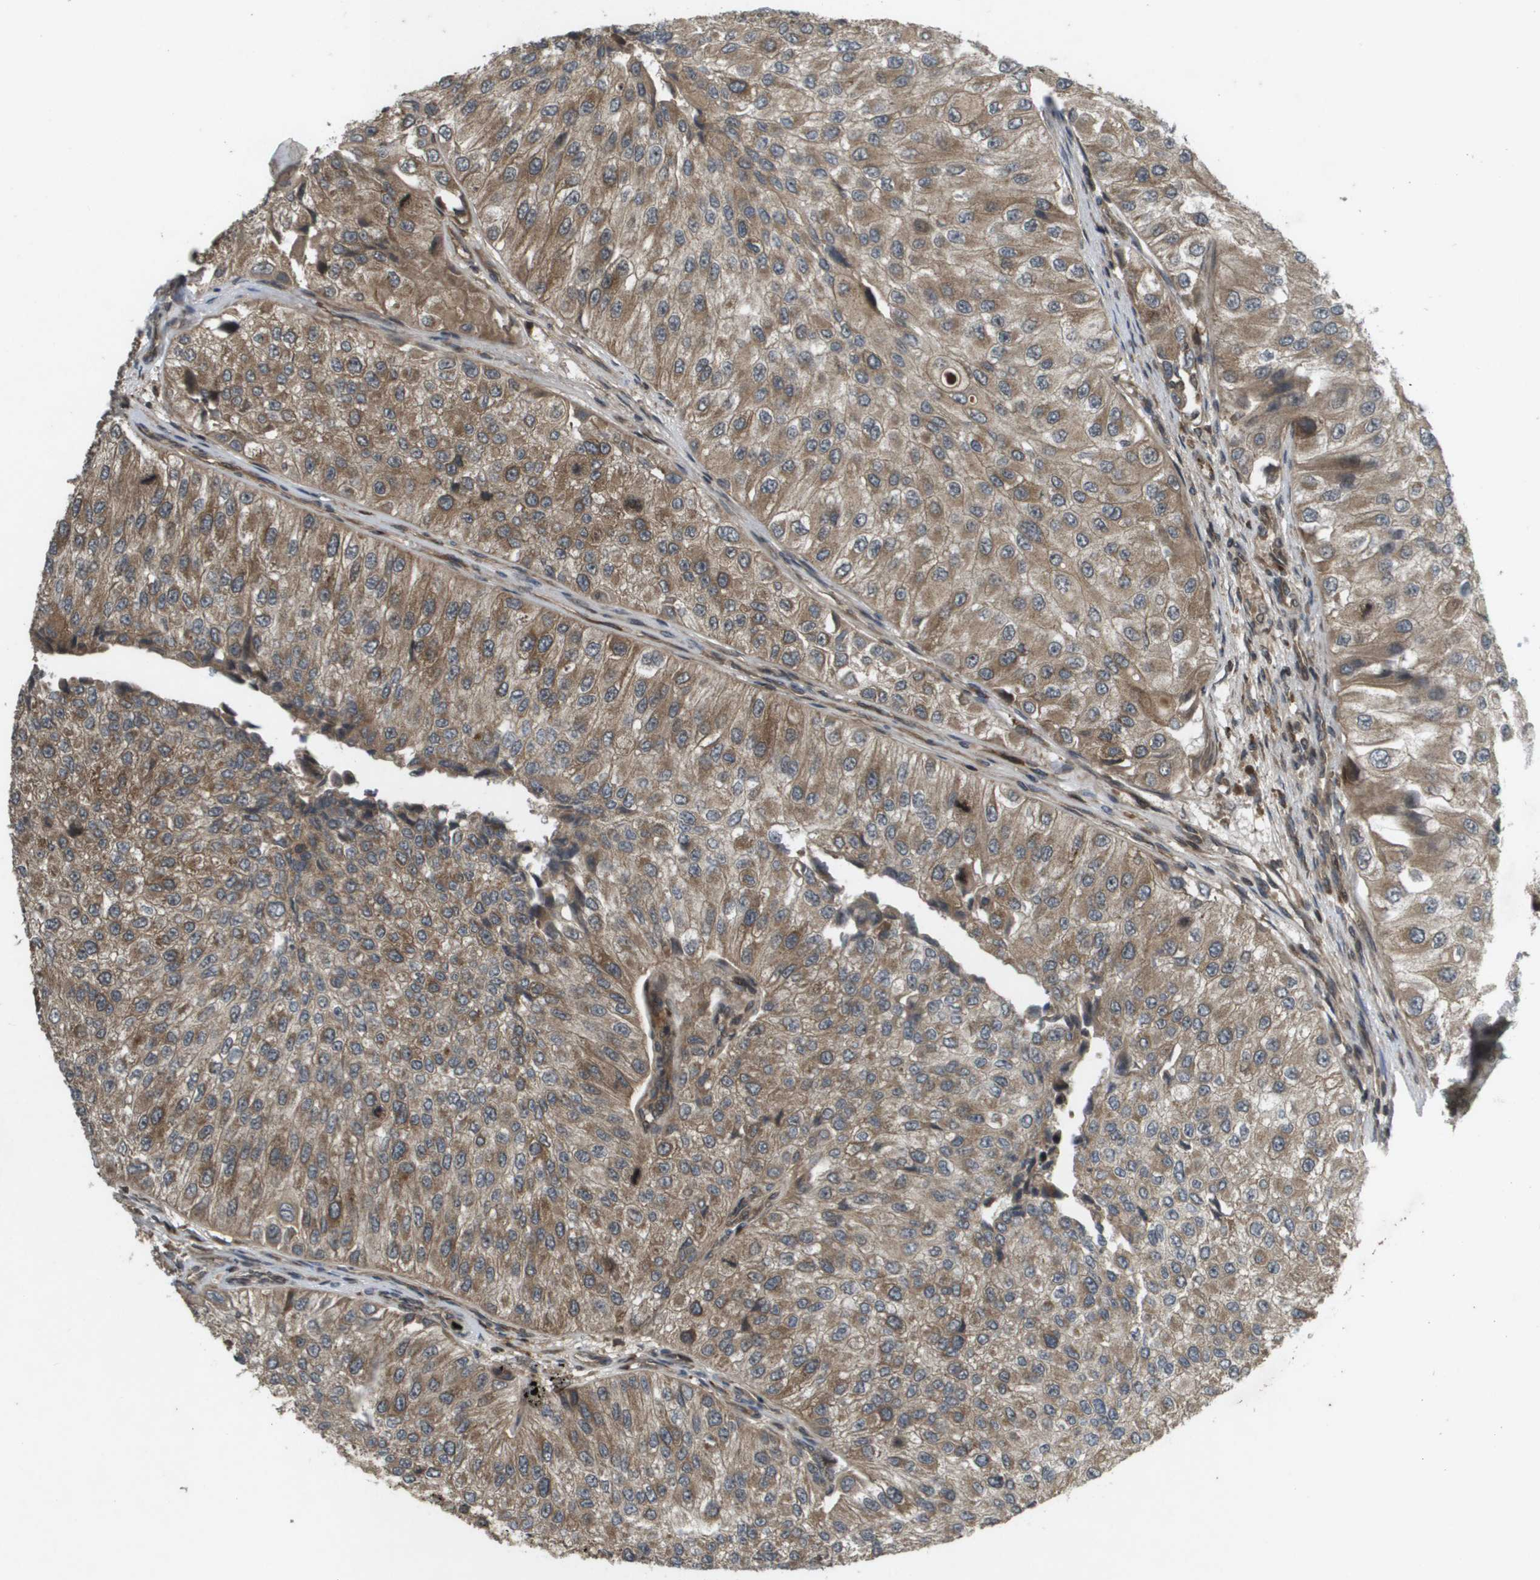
{"staining": {"intensity": "moderate", "quantity": ">75%", "location": "cytoplasmic/membranous"}, "tissue": "urothelial cancer", "cell_type": "Tumor cells", "image_type": "cancer", "snomed": [{"axis": "morphology", "description": "Urothelial carcinoma, High grade"}, {"axis": "topography", "description": "Kidney"}, {"axis": "topography", "description": "Urinary bladder"}], "caption": "An IHC image of neoplastic tissue is shown. Protein staining in brown labels moderate cytoplasmic/membranous positivity in urothelial cancer within tumor cells. (brown staining indicates protein expression, while blue staining denotes nuclei).", "gene": "KIF11", "patient": {"sex": "male", "age": 77}}